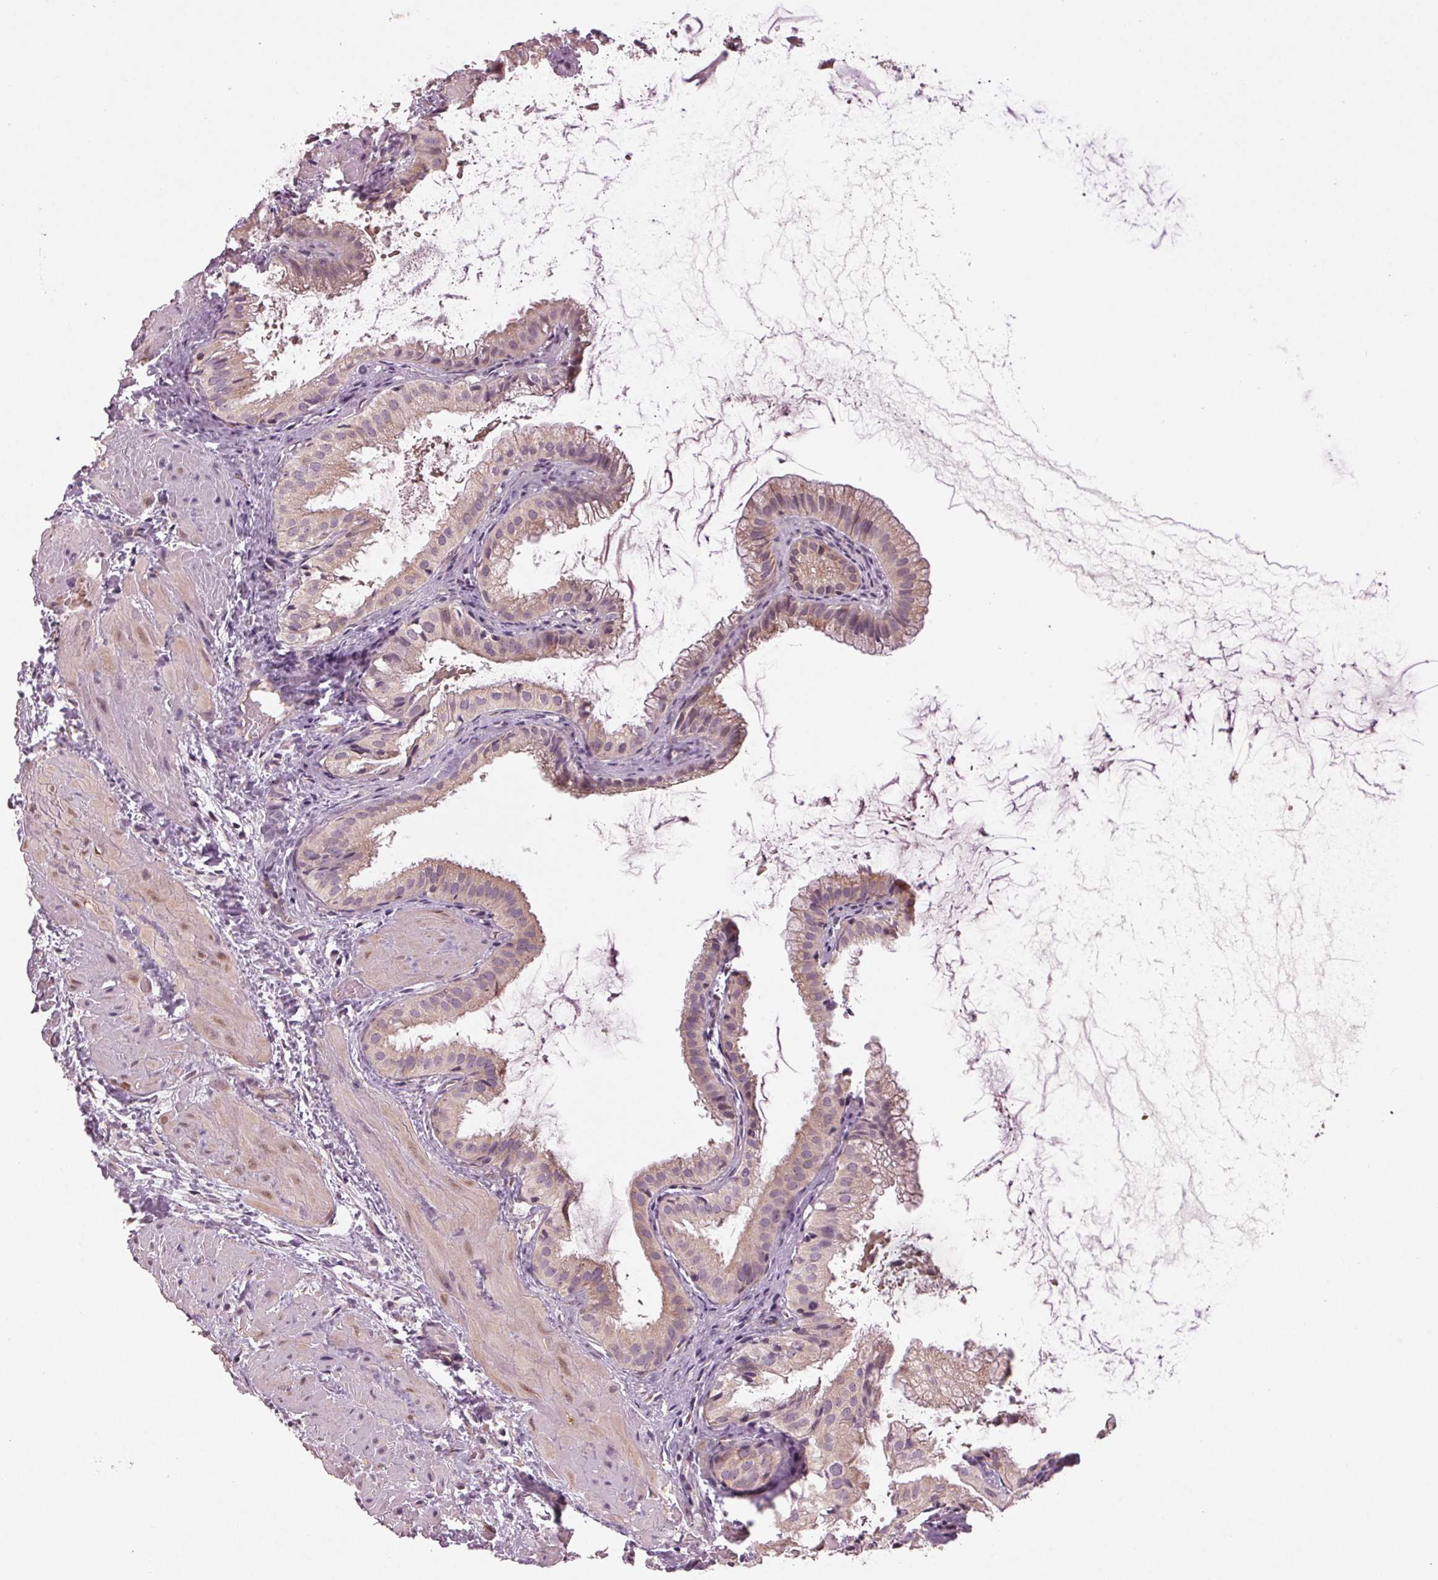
{"staining": {"intensity": "weak", "quantity": "<25%", "location": "cytoplasmic/membranous"}, "tissue": "gallbladder", "cell_type": "Glandular cells", "image_type": "normal", "snomed": [{"axis": "morphology", "description": "Normal tissue, NOS"}, {"axis": "topography", "description": "Gallbladder"}], "caption": "Gallbladder was stained to show a protein in brown. There is no significant expression in glandular cells. (Immunohistochemistry, brightfield microscopy, high magnification).", "gene": "ZNF605", "patient": {"sex": "male", "age": 70}}